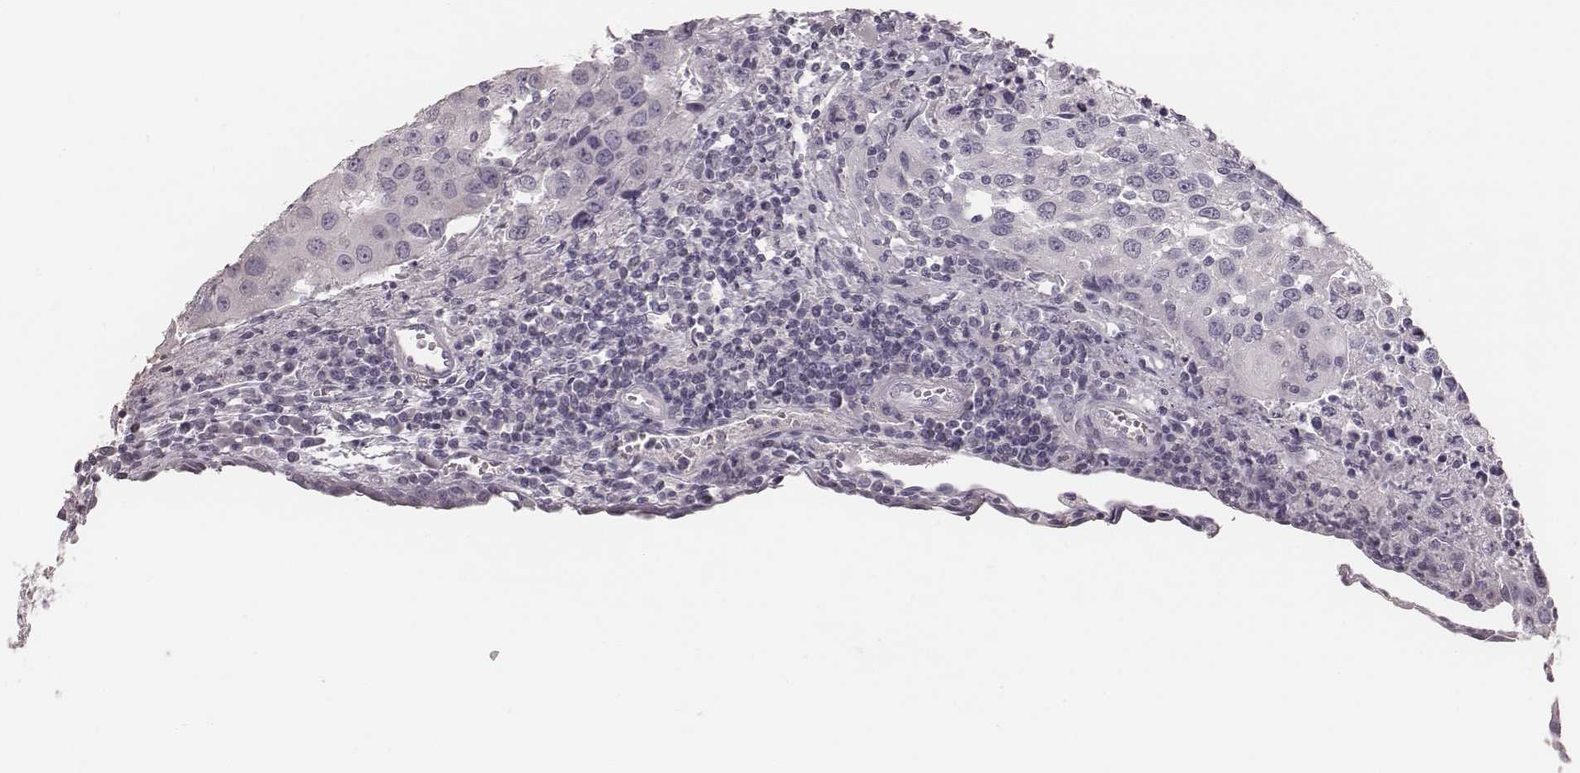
{"staining": {"intensity": "negative", "quantity": "none", "location": "none"}, "tissue": "urothelial cancer", "cell_type": "Tumor cells", "image_type": "cancer", "snomed": [{"axis": "morphology", "description": "Urothelial carcinoma, High grade"}, {"axis": "topography", "description": "Urinary bladder"}], "caption": "Immunohistochemistry (IHC) image of neoplastic tissue: urothelial cancer stained with DAB (3,3'-diaminobenzidine) demonstrates no significant protein expression in tumor cells.", "gene": "SPA17", "patient": {"sex": "female", "age": 85}}